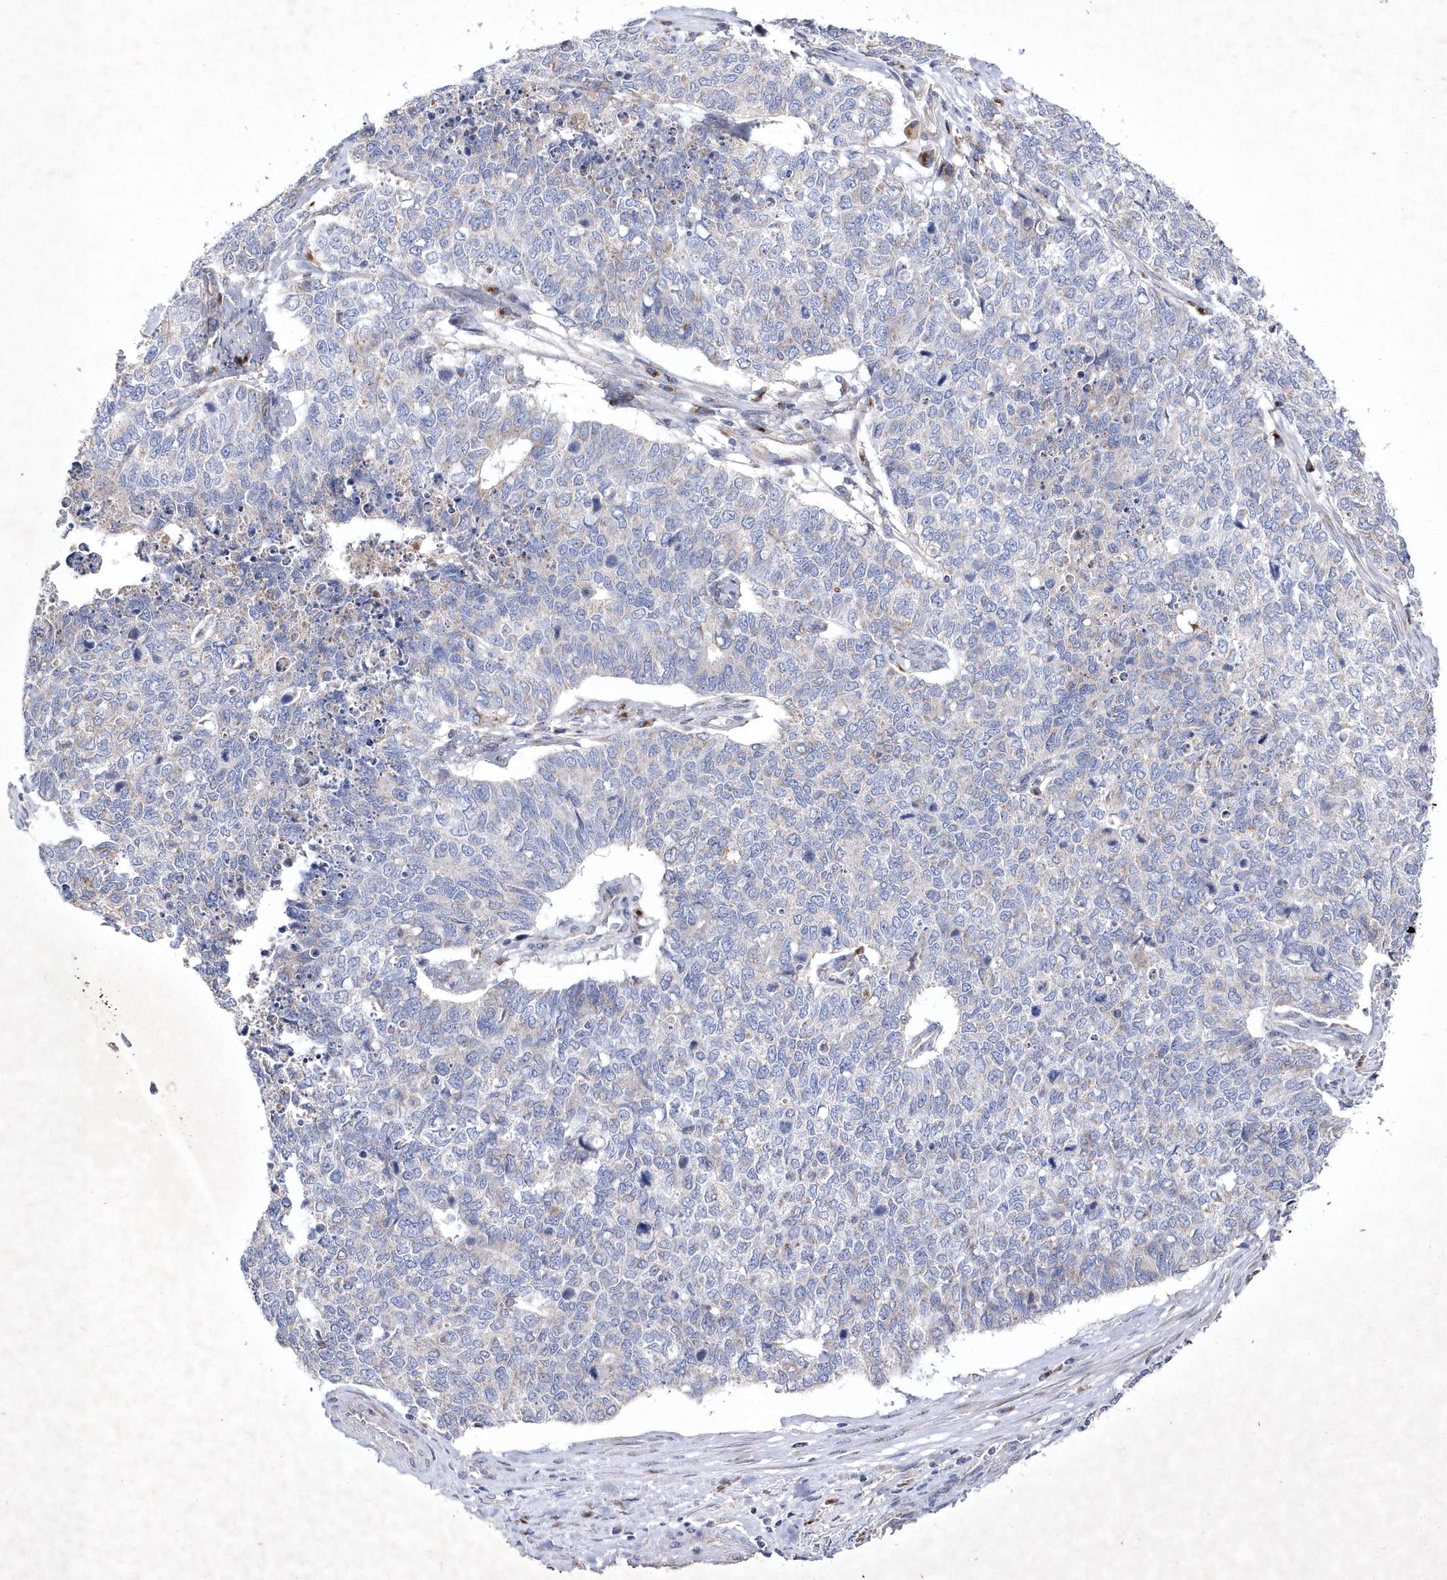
{"staining": {"intensity": "negative", "quantity": "none", "location": "none"}, "tissue": "cervical cancer", "cell_type": "Tumor cells", "image_type": "cancer", "snomed": [{"axis": "morphology", "description": "Squamous cell carcinoma, NOS"}, {"axis": "topography", "description": "Cervix"}], "caption": "Squamous cell carcinoma (cervical) stained for a protein using immunohistochemistry reveals no staining tumor cells.", "gene": "METTL8", "patient": {"sex": "female", "age": 63}}